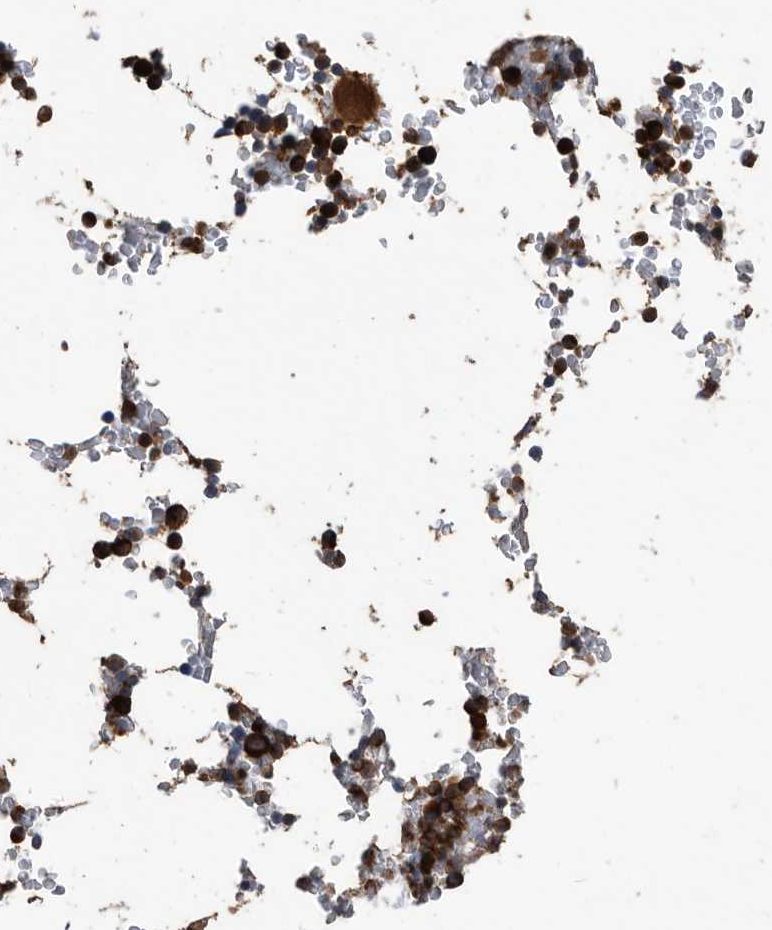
{"staining": {"intensity": "strong", "quantity": ">75%", "location": "cytoplasmic/membranous"}, "tissue": "bone marrow", "cell_type": "Hematopoietic cells", "image_type": "normal", "snomed": [{"axis": "morphology", "description": "Normal tissue, NOS"}, {"axis": "topography", "description": "Bone marrow"}], "caption": "Approximately >75% of hematopoietic cells in benign human bone marrow show strong cytoplasmic/membranous protein staining as visualized by brown immunohistochemical staining.", "gene": "SERINC2", "patient": {"sex": "male", "age": 58}}